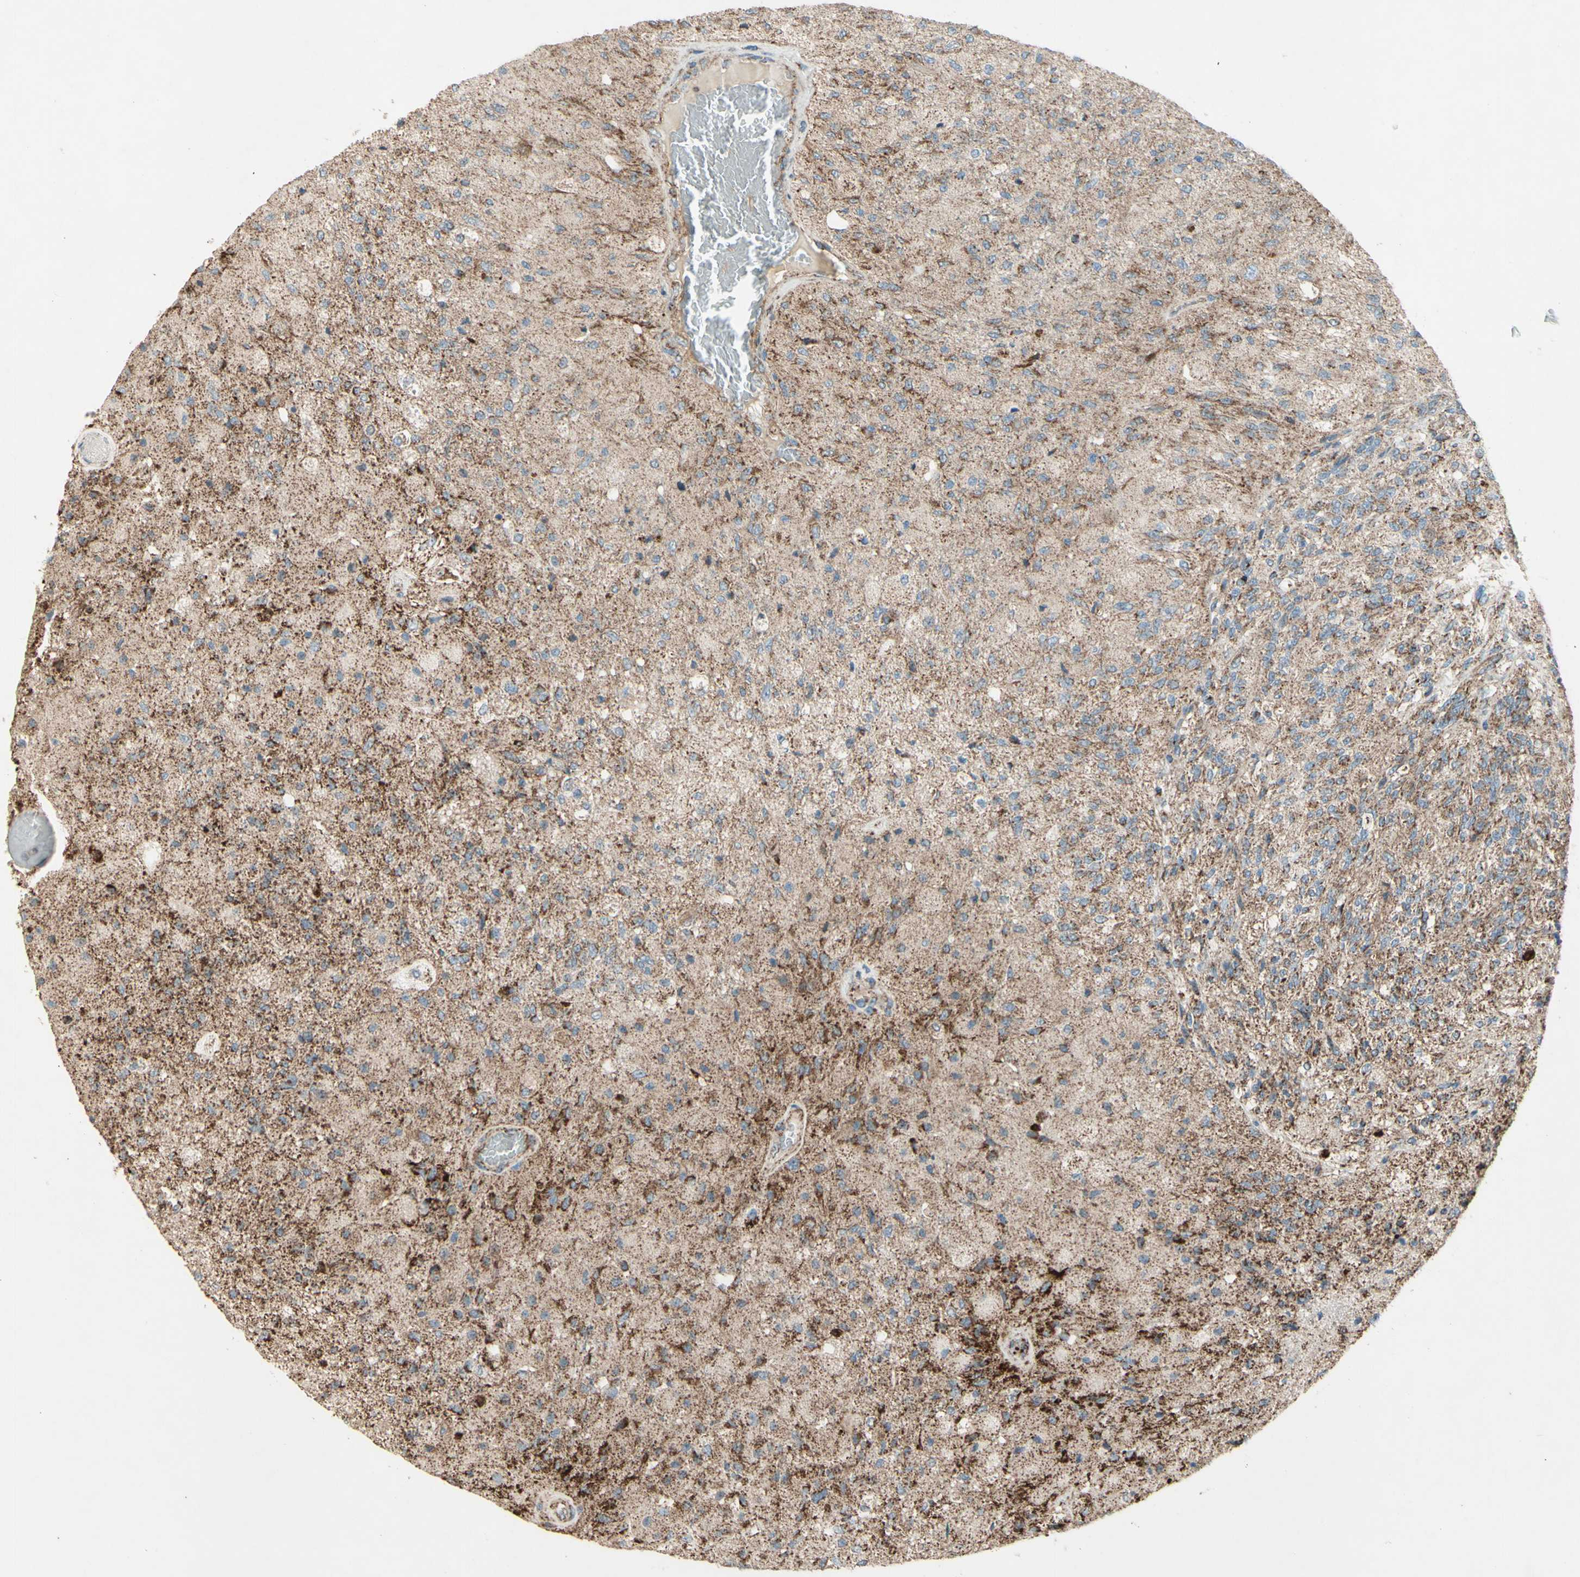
{"staining": {"intensity": "moderate", "quantity": ">75%", "location": "cytoplasmic/membranous"}, "tissue": "glioma", "cell_type": "Tumor cells", "image_type": "cancer", "snomed": [{"axis": "morphology", "description": "Normal tissue, NOS"}, {"axis": "morphology", "description": "Glioma, malignant, High grade"}, {"axis": "topography", "description": "Cerebral cortex"}], "caption": "IHC of glioma reveals medium levels of moderate cytoplasmic/membranous staining in approximately >75% of tumor cells. The staining was performed using DAB (3,3'-diaminobenzidine), with brown indicating positive protein expression. Nuclei are stained blue with hematoxylin.", "gene": "RHOT1", "patient": {"sex": "male", "age": 77}}